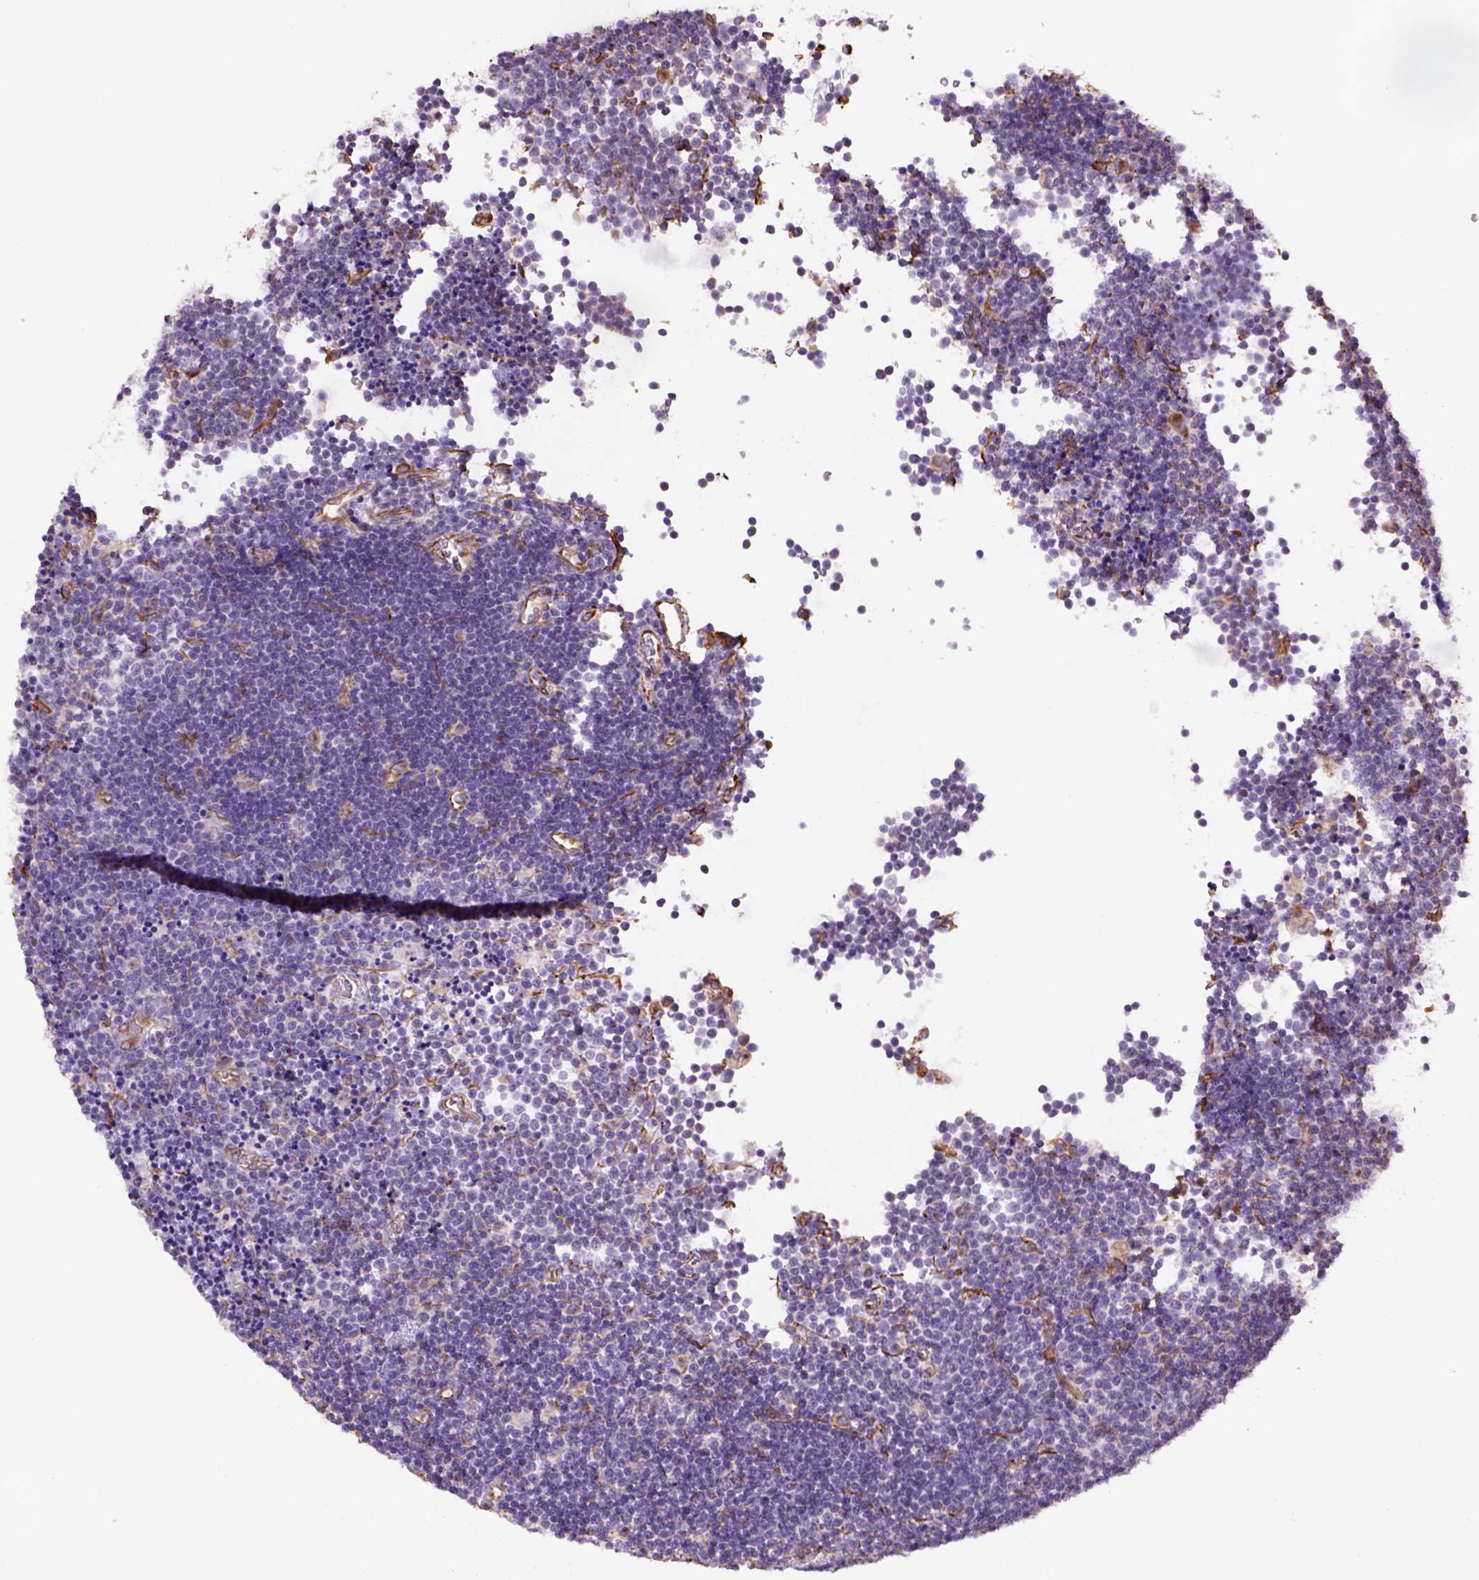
{"staining": {"intensity": "negative", "quantity": "none", "location": "none"}, "tissue": "lymphoma", "cell_type": "Tumor cells", "image_type": "cancer", "snomed": [{"axis": "morphology", "description": "Malignant lymphoma, non-Hodgkin's type, Low grade"}, {"axis": "topography", "description": "Brain"}], "caption": "DAB immunohistochemical staining of human malignant lymphoma, non-Hodgkin's type (low-grade) reveals no significant positivity in tumor cells.", "gene": "ZZZ3", "patient": {"sex": "female", "age": 66}}